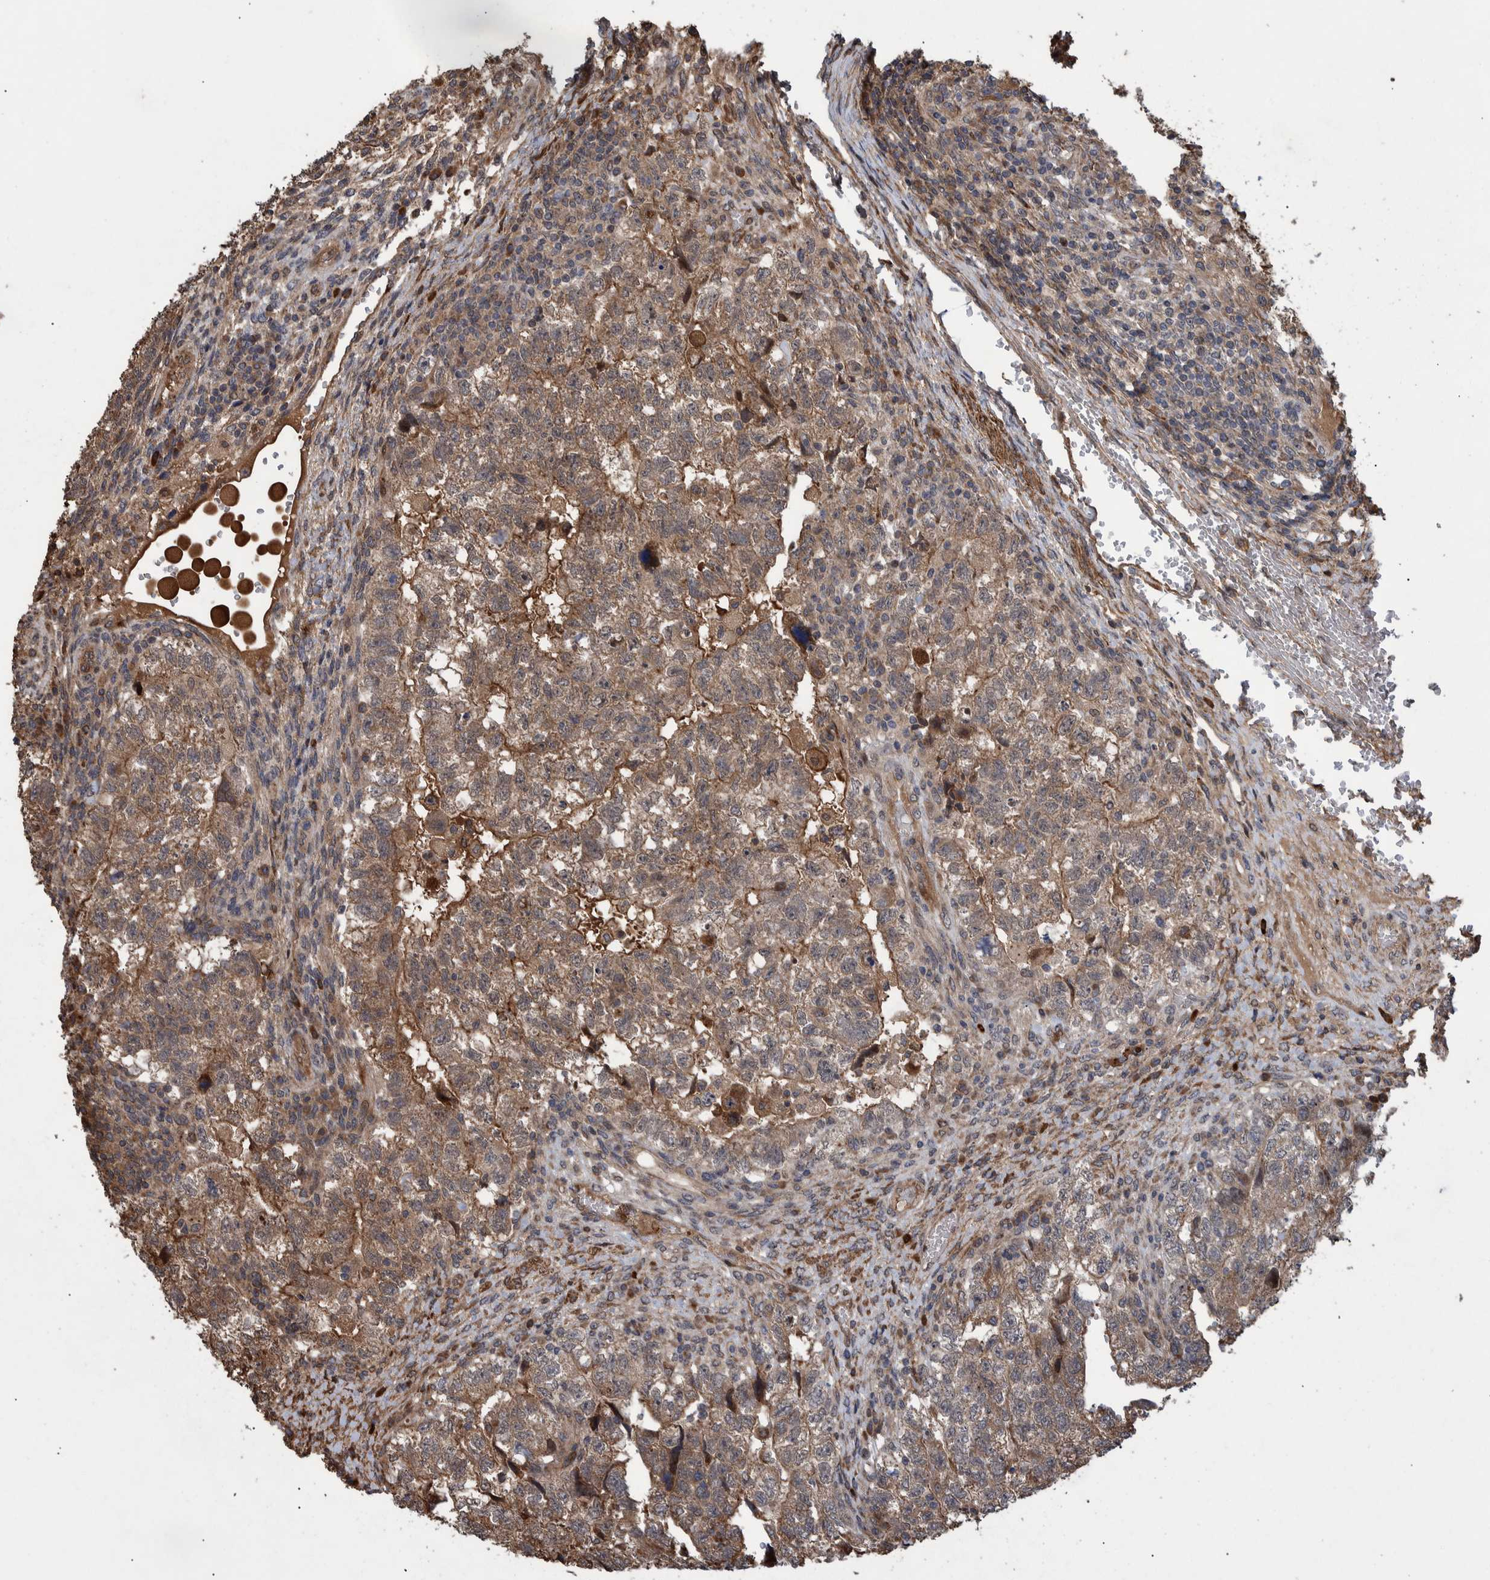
{"staining": {"intensity": "moderate", "quantity": ">75%", "location": "cytoplasmic/membranous"}, "tissue": "testis cancer", "cell_type": "Tumor cells", "image_type": "cancer", "snomed": [{"axis": "morphology", "description": "Carcinoma, Embryonal, NOS"}, {"axis": "topography", "description": "Testis"}], "caption": "High-power microscopy captured an IHC histopathology image of embryonal carcinoma (testis), revealing moderate cytoplasmic/membranous staining in about >75% of tumor cells.", "gene": "B3GNTL1", "patient": {"sex": "male", "age": 36}}